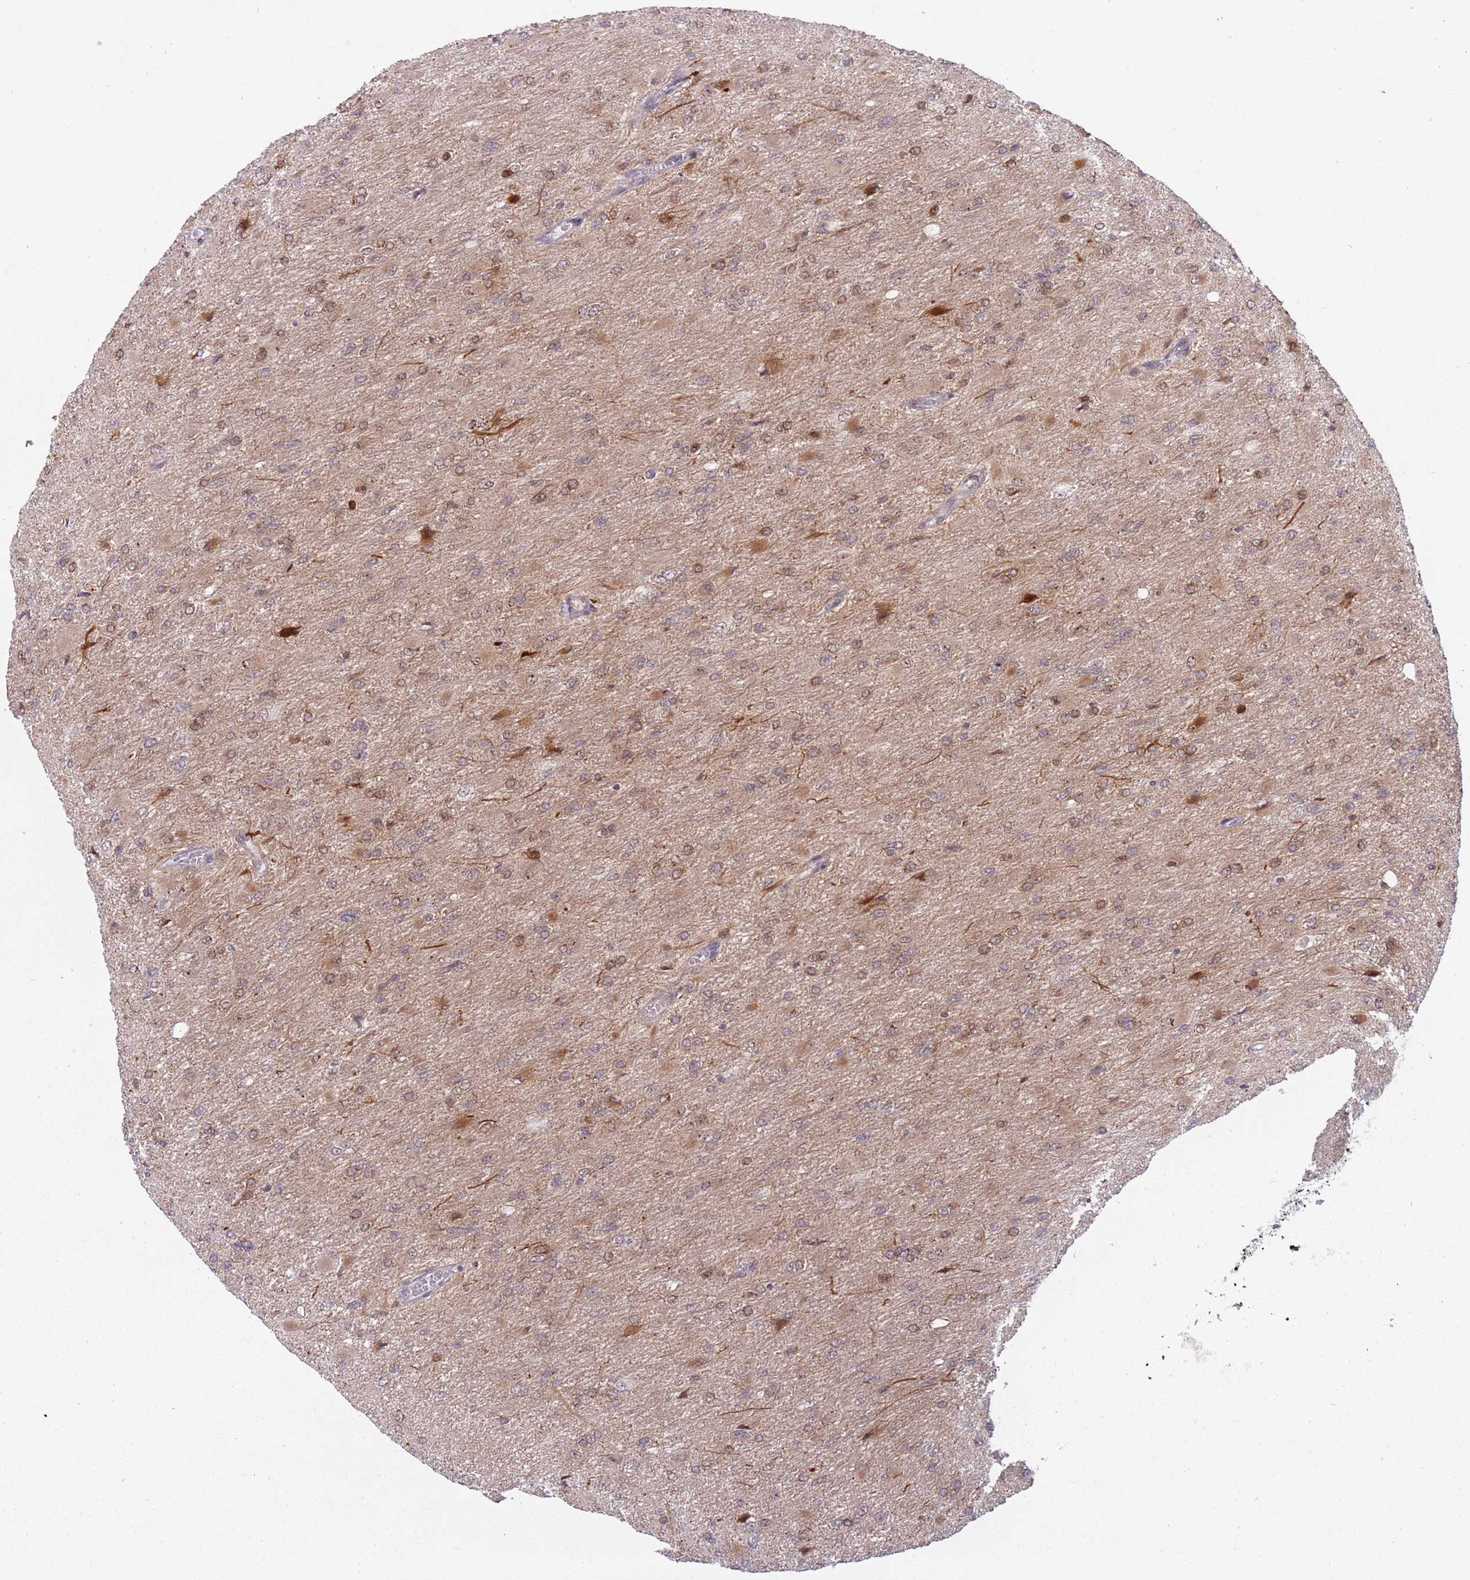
{"staining": {"intensity": "moderate", "quantity": ">75%", "location": "cytoplasmic/membranous,nuclear"}, "tissue": "glioma", "cell_type": "Tumor cells", "image_type": "cancer", "snomed": [{"axis": "morphology", "description": "Glioma, malignant, High grade"}, {"axis": "topography", "description": "Cerebral cortex"}], "caption": "Immunohistochemistry of malignant glioma (high-grade) exhibits medium levels of moderate cytoplasmic/membranous and nuclear positivity in about >75% of tumor cells. (DAB (3,3'-diaminobenzidine) = brown stain, brightfield microscopy at high magnification).", "gene": "DPYSL4", "patient": {"sex": "female", "age": 36}}